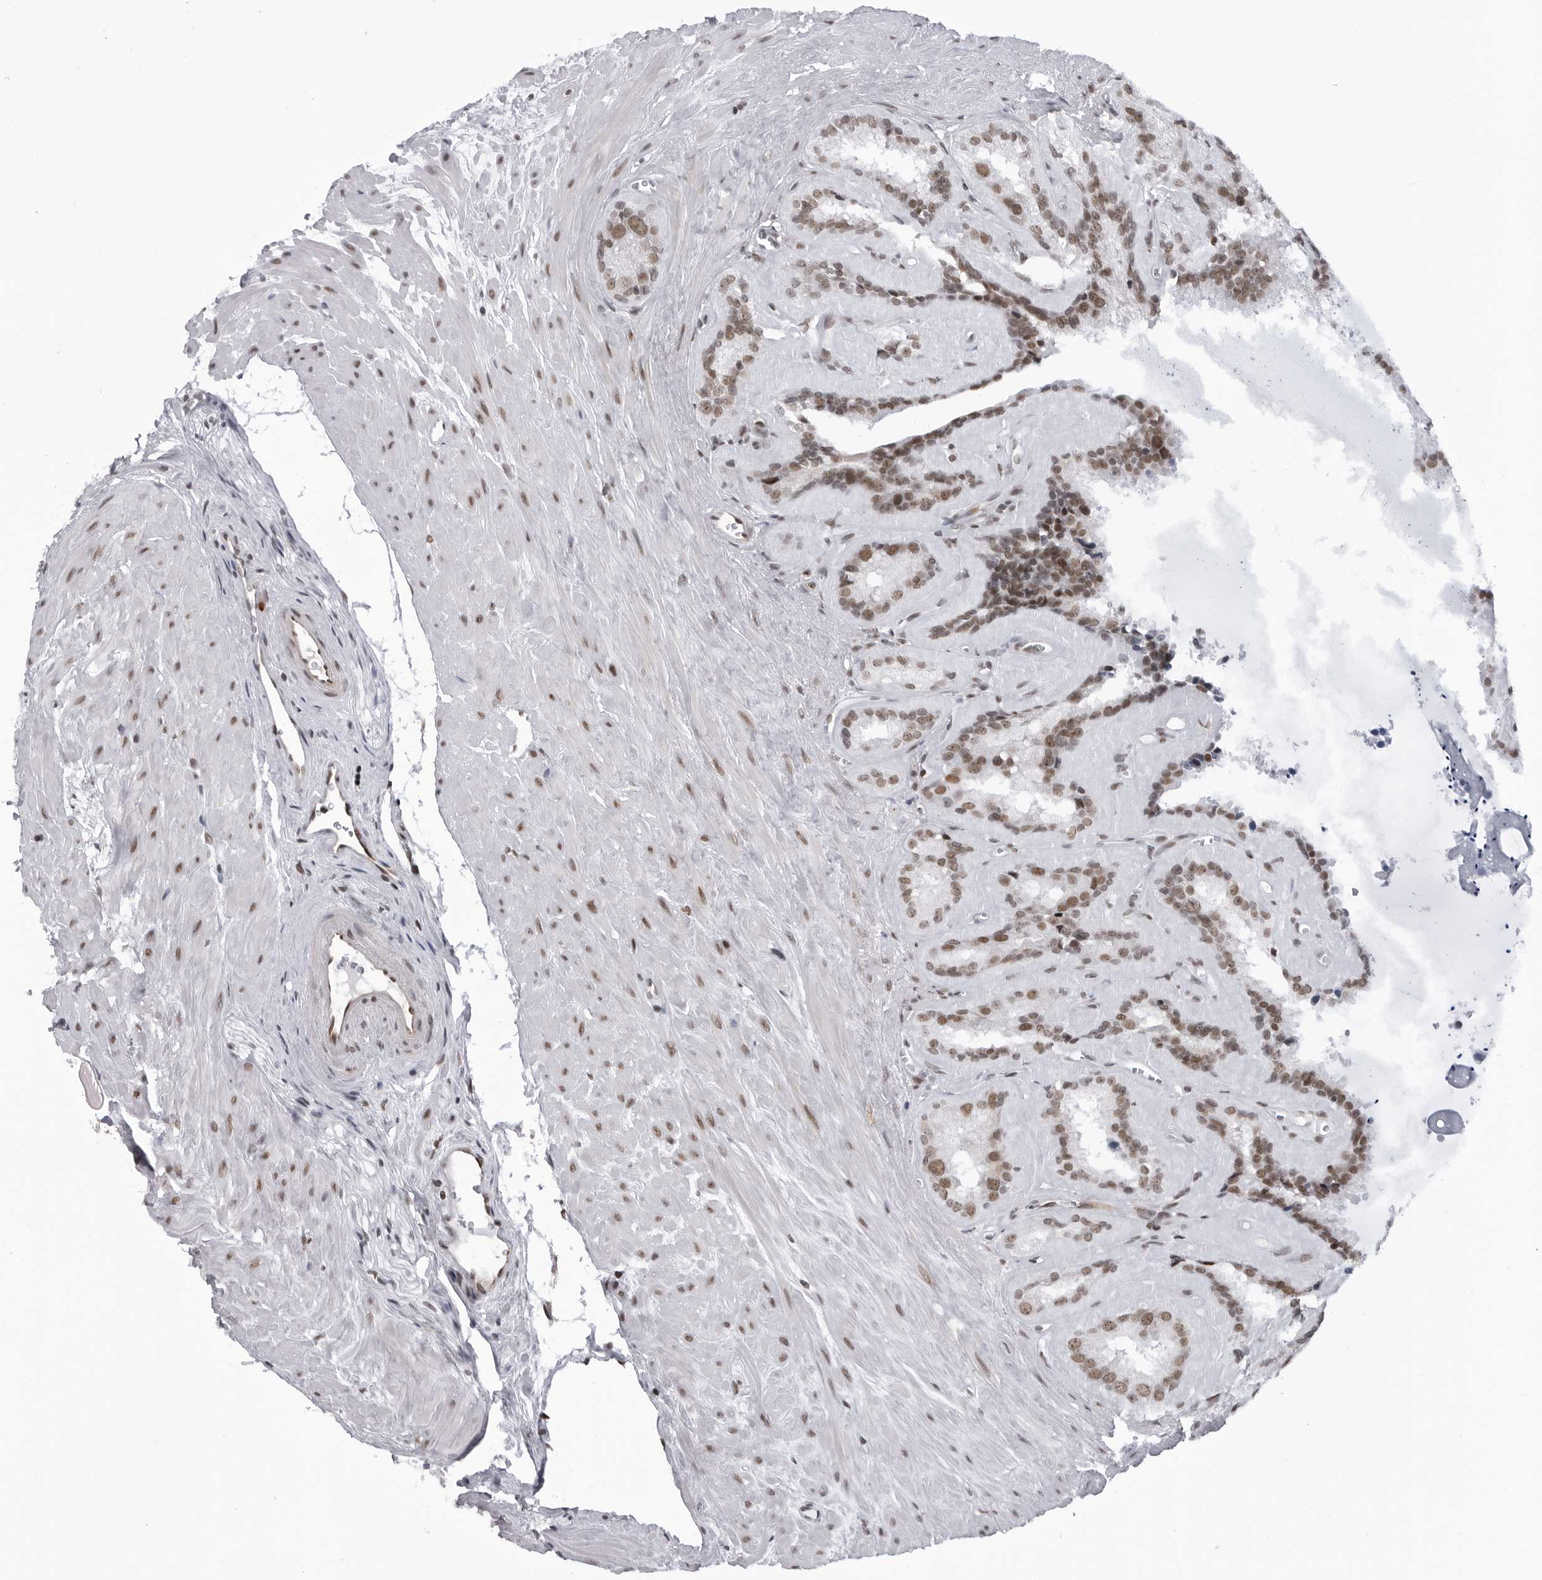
{"staining": {"intensity": "moderate", "quantity": ">75%", "location": "nuclear"}, "tissue": "seminal vesicle", "cell_type": "Glandular cells", "image_type": "normal", "snomed": [{"axis": "morphology", "description": "Normal tissue, NOS"}, {"axis": "topography", "description": "Prostate"}, {"axis": "topography", "description": "Seminal veicle"}], "caption": "This micrograph shows immunohistochemistry staining of benign human seminal vesicle, with medium moderate nuclear expression in about >75% of glandular cells.", "gene": "RNF26", "patient": {"sex": "male", "age": 59}}